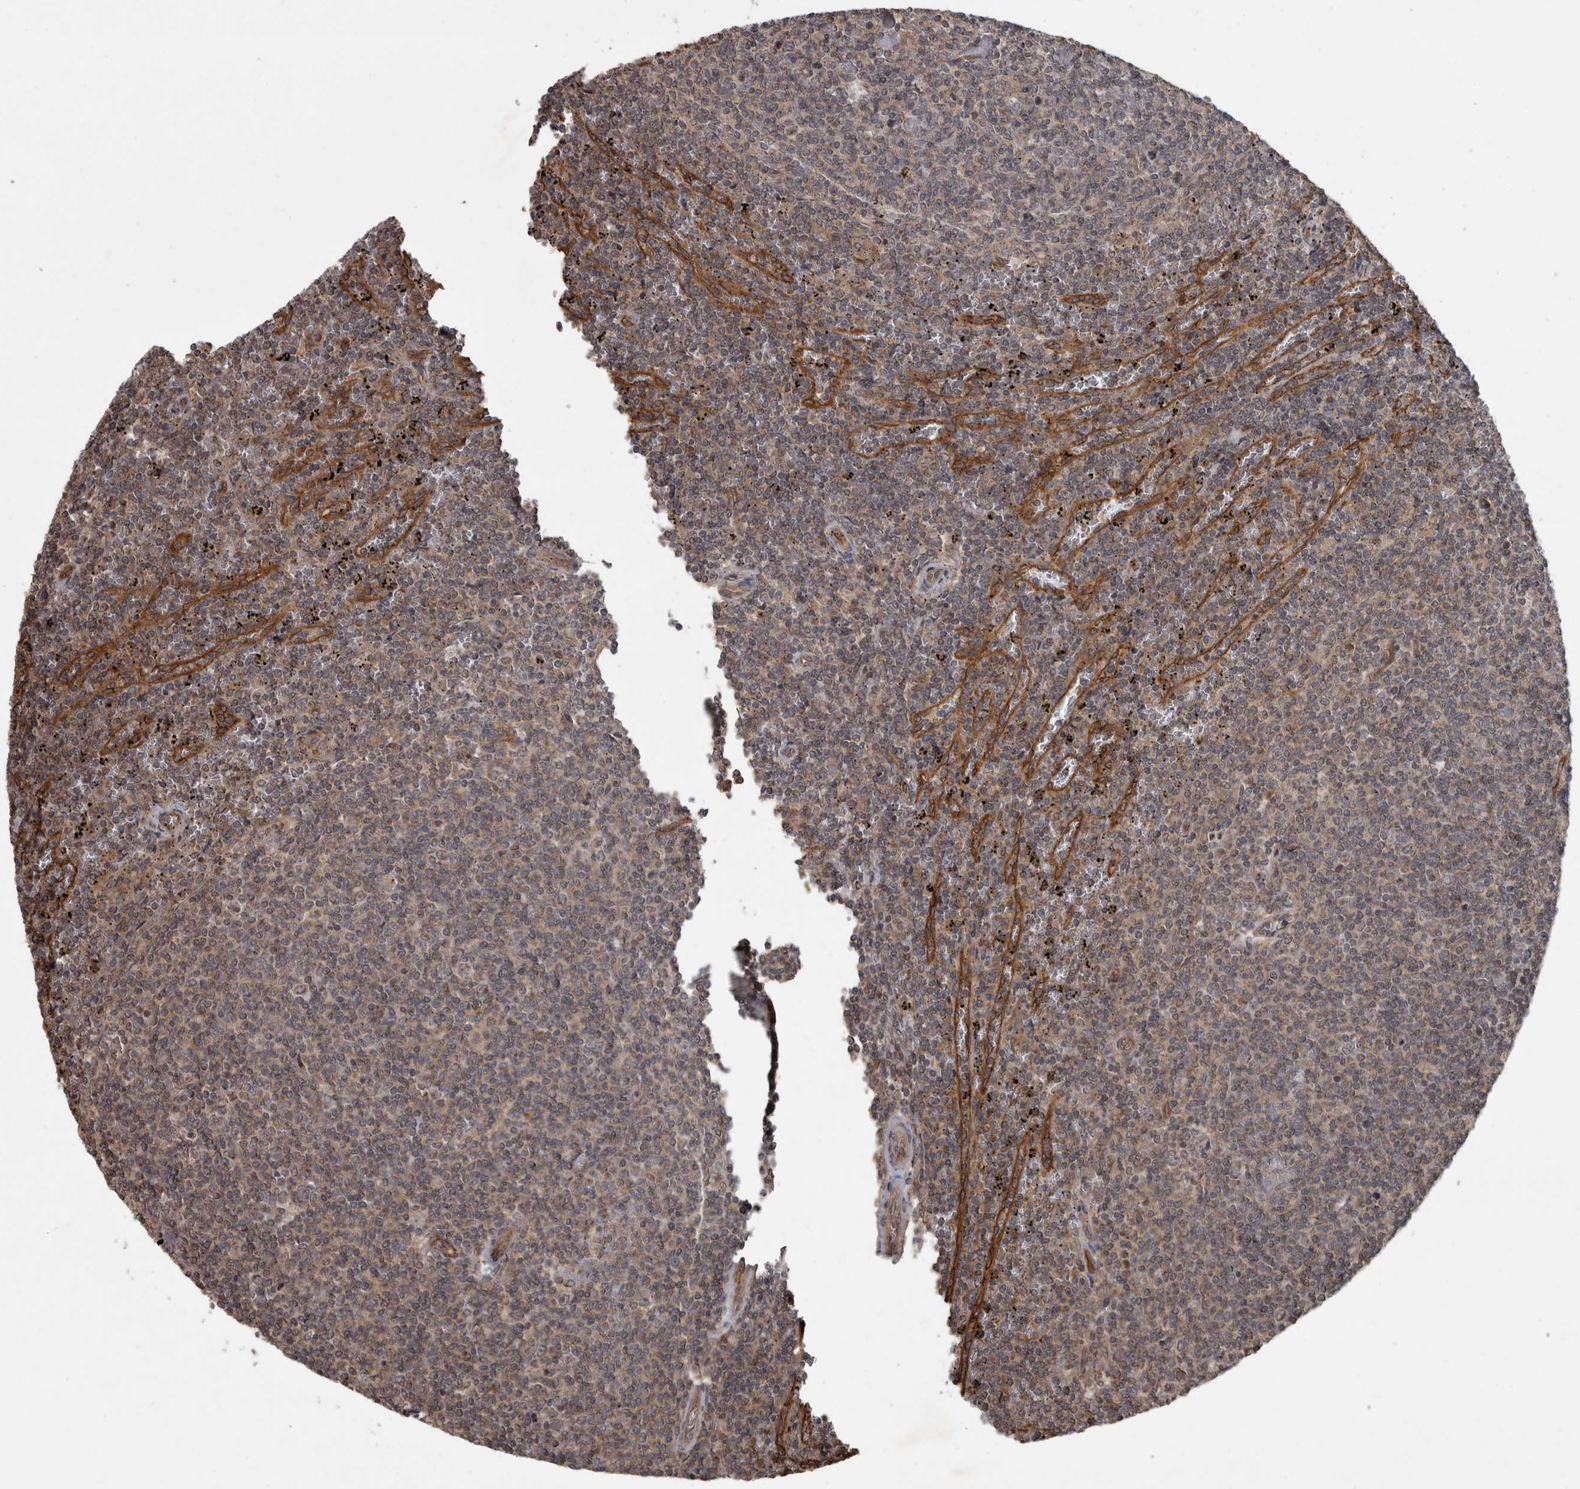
{"staining": {"intensity": "weak", "quantity": "<25%", "location": "cytoplasmic/membranous"}, "tissue": "lymphoma", "cell_type": "Tumor cells", "image_type": "cancer", "snomed": [{"axis": "morphology", "description": "Malignant lymphoma, non-Hodgkin's type, Low grade"}, {"axis": "topography", "description": "Spleen"}], "caption": "DAB immunohistochemical staining of lymphoma demonstrates no significant expression in tumor cells. Nuclei are stained in blue.", "gene": "VEGFD", "patient": {"sex": "female", "age": 50}}